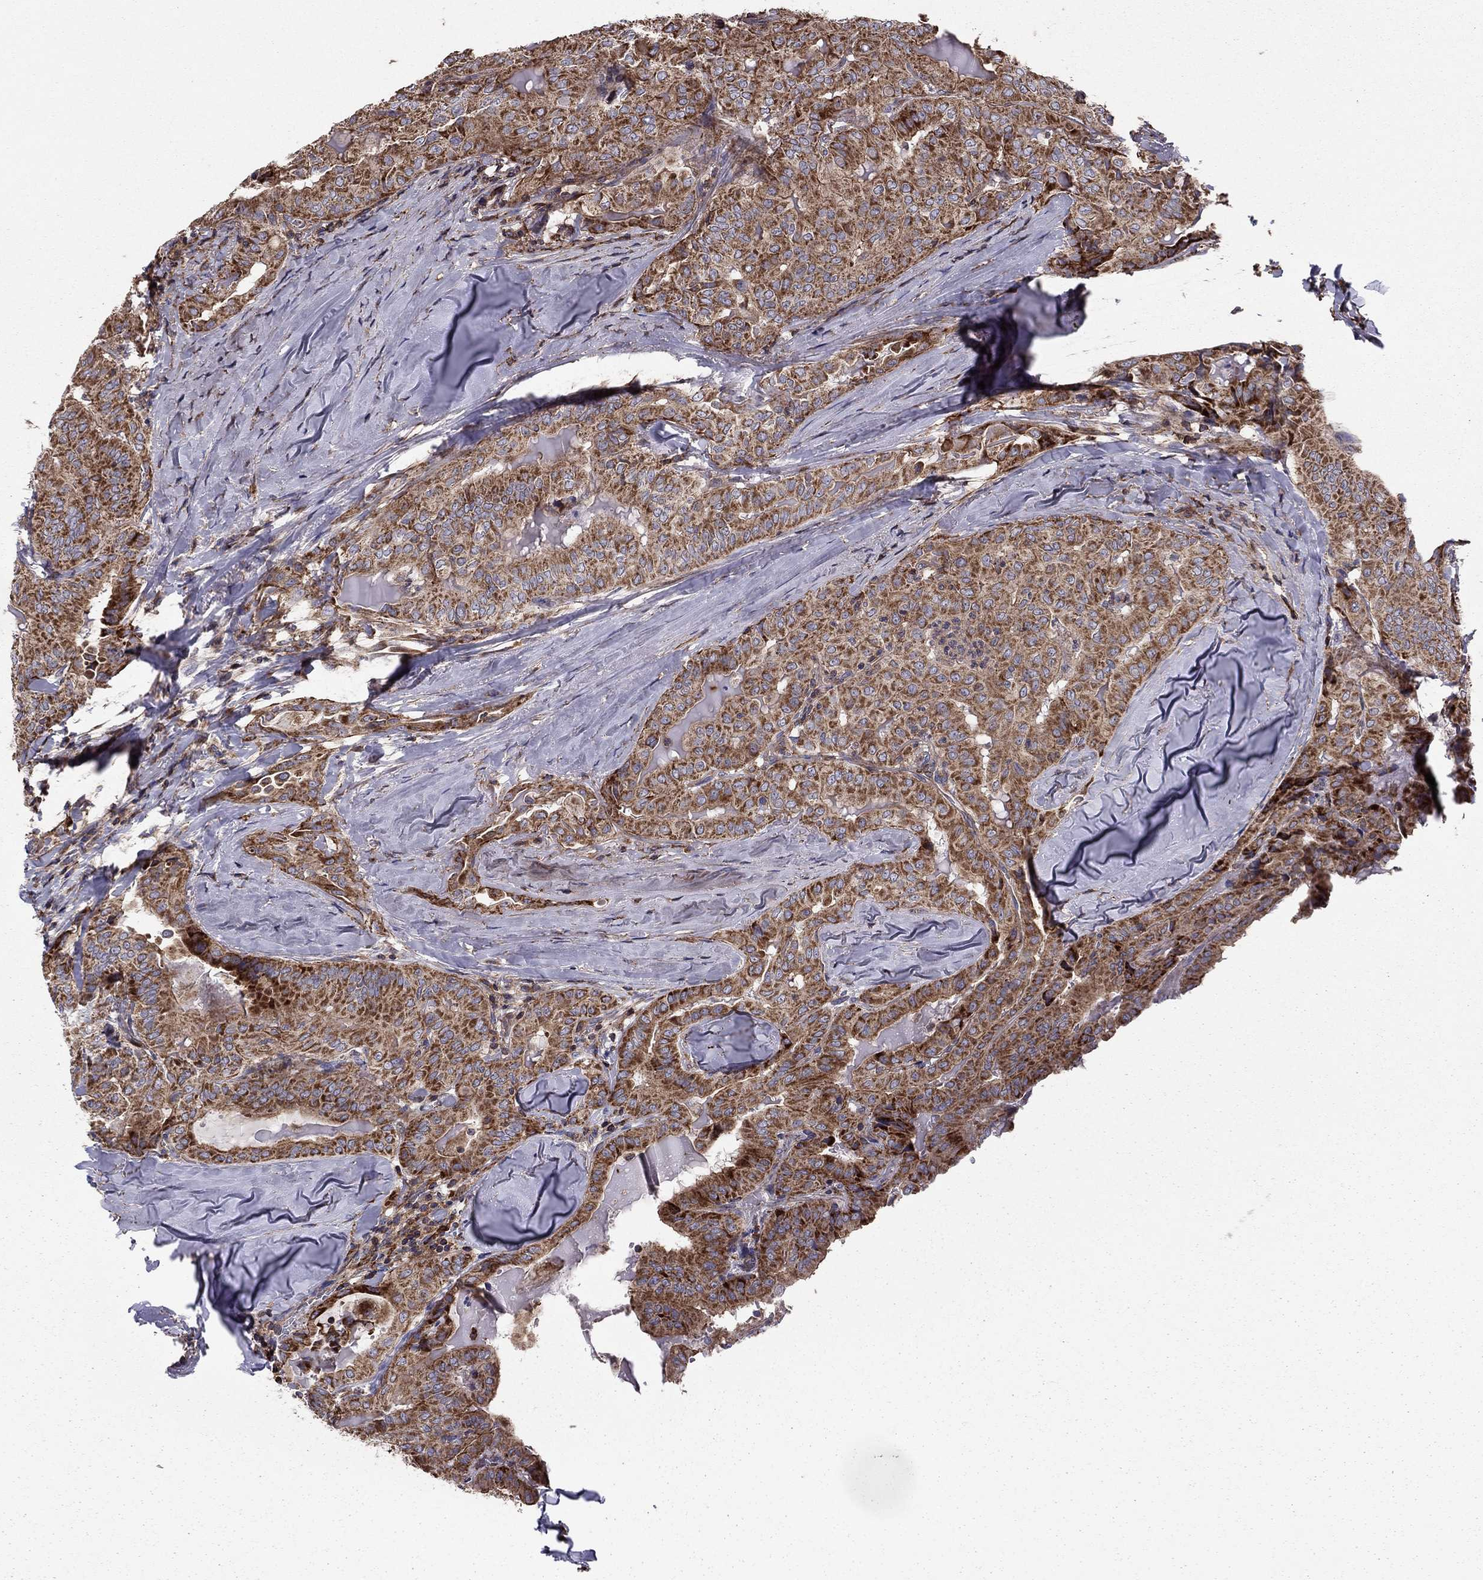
{"staining": {"intensity": "moderate", "quantity": ">75%", "location": "cytoplasmic/membranous"}, "tissue": "thyroid cancer", "cell_type": "Tumor cells", "image_type": "cancer", "snomed": [{"axis": "morphology", "description": "Papillary adenocarcinoma, NOS"}, {"axis": "topography", "description": "Thyroid gland"}], "caption": "This micrograph reveals immunohistochemistry (IHC) staining of thyroid cancer, with medium moderate cytoplasmic/membranous staining in approximately >75% of tumor cells.", "gene": "ALG6", "patient": {"sex": "female", "age": 68}}